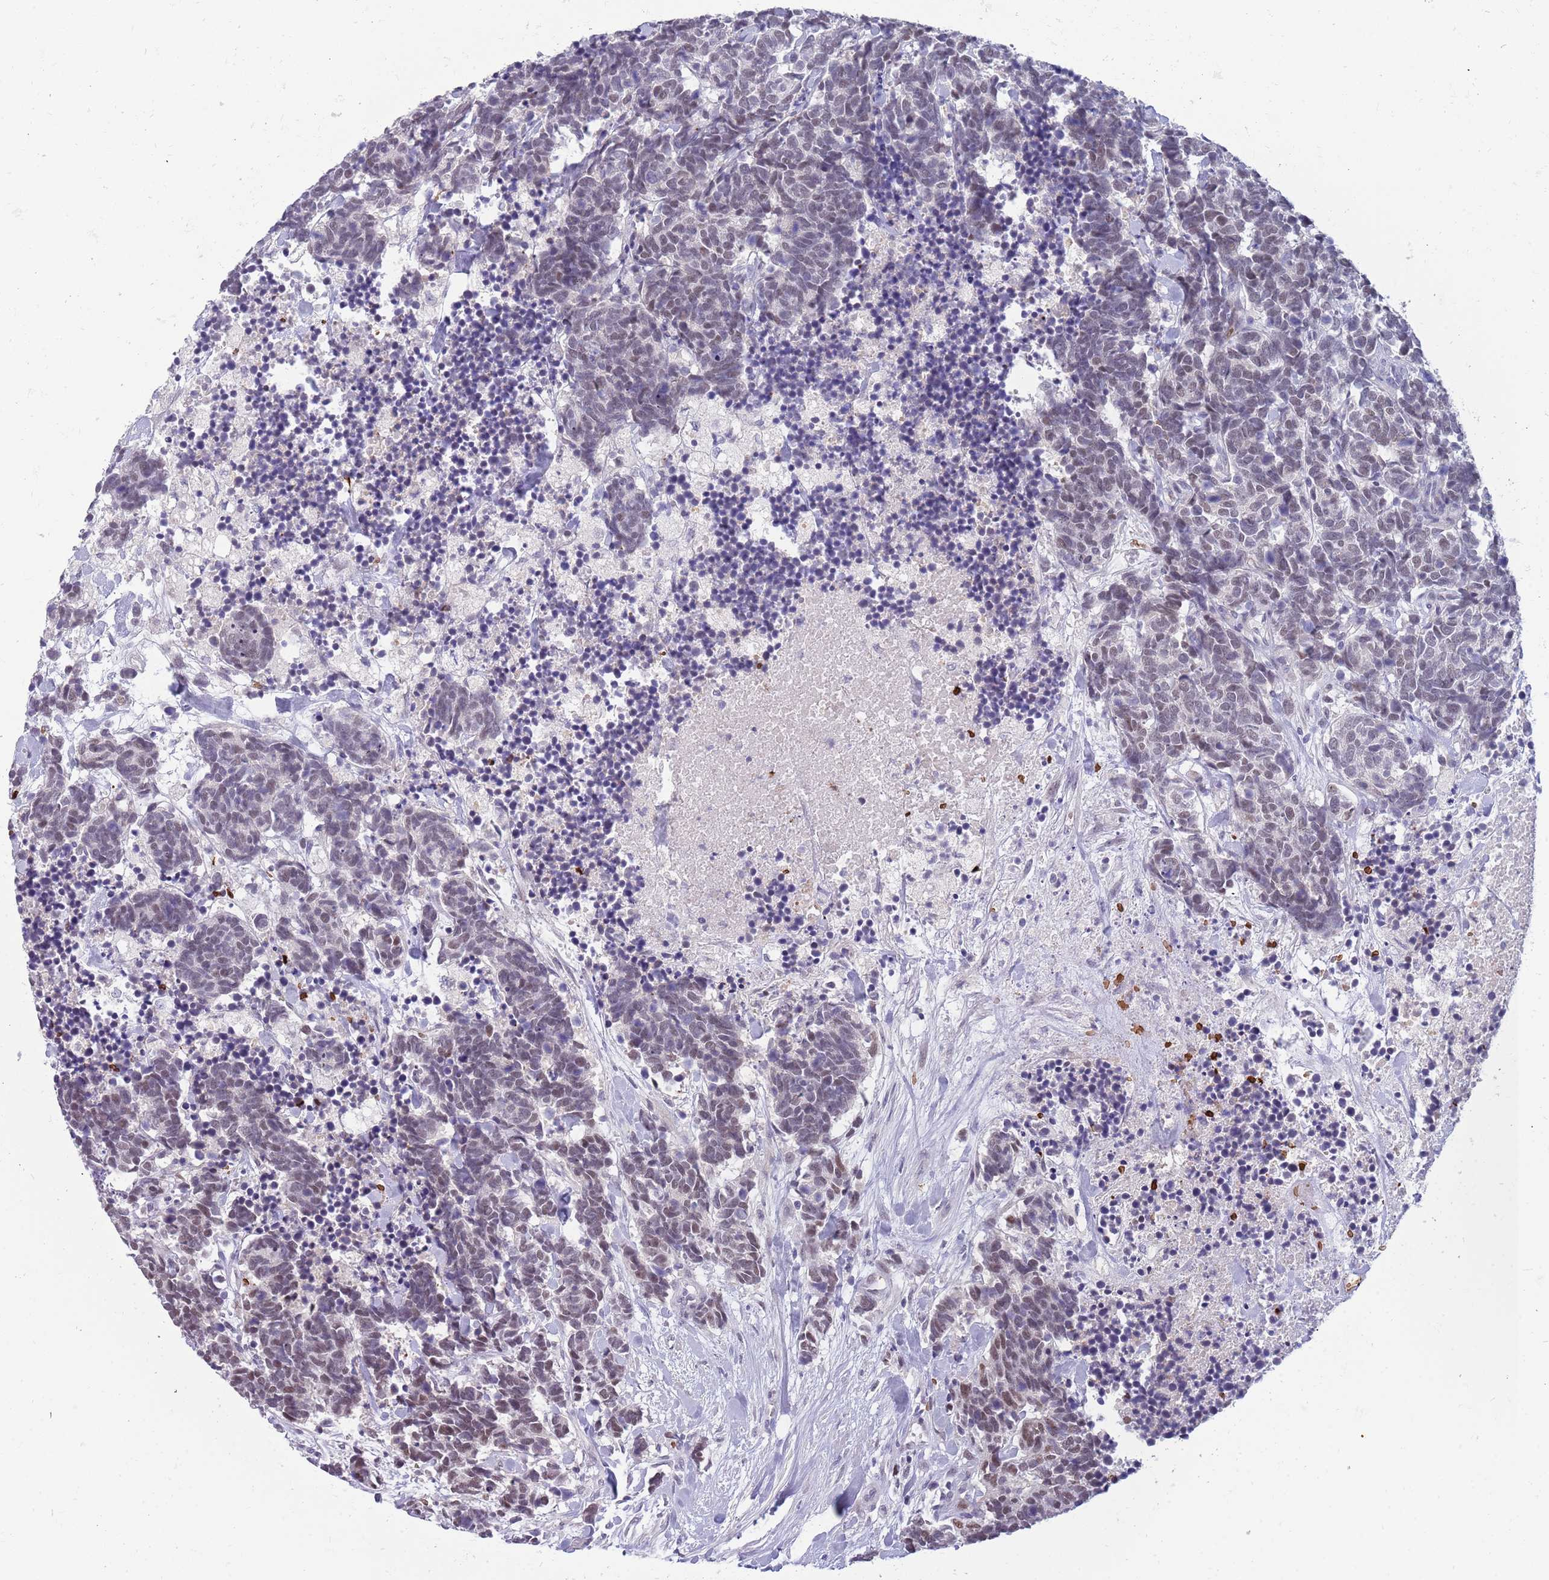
{"staining": {"intensity": "weak", "quantity": ">75%", "location": "nuclear"}, "tissue": "carcinoid", "cell_type": "Tumor cells", "image_type": "cancer", "snomed": [{"axis": "morphology", "description": "Carcinoma, NOS"}, {"axis": "morphology", "description": "Carcinoid, malignant, NOS"}, {"axis": "topography", "description": "Prostate"}], "caption": "Malignant carcinoid was stained to show a protein in brown. There is low levels of weak nuclear expression in about >75% of tumor cells.", "gene": "LYPD6B", "patient": {"sex": "male", "age": 57}}